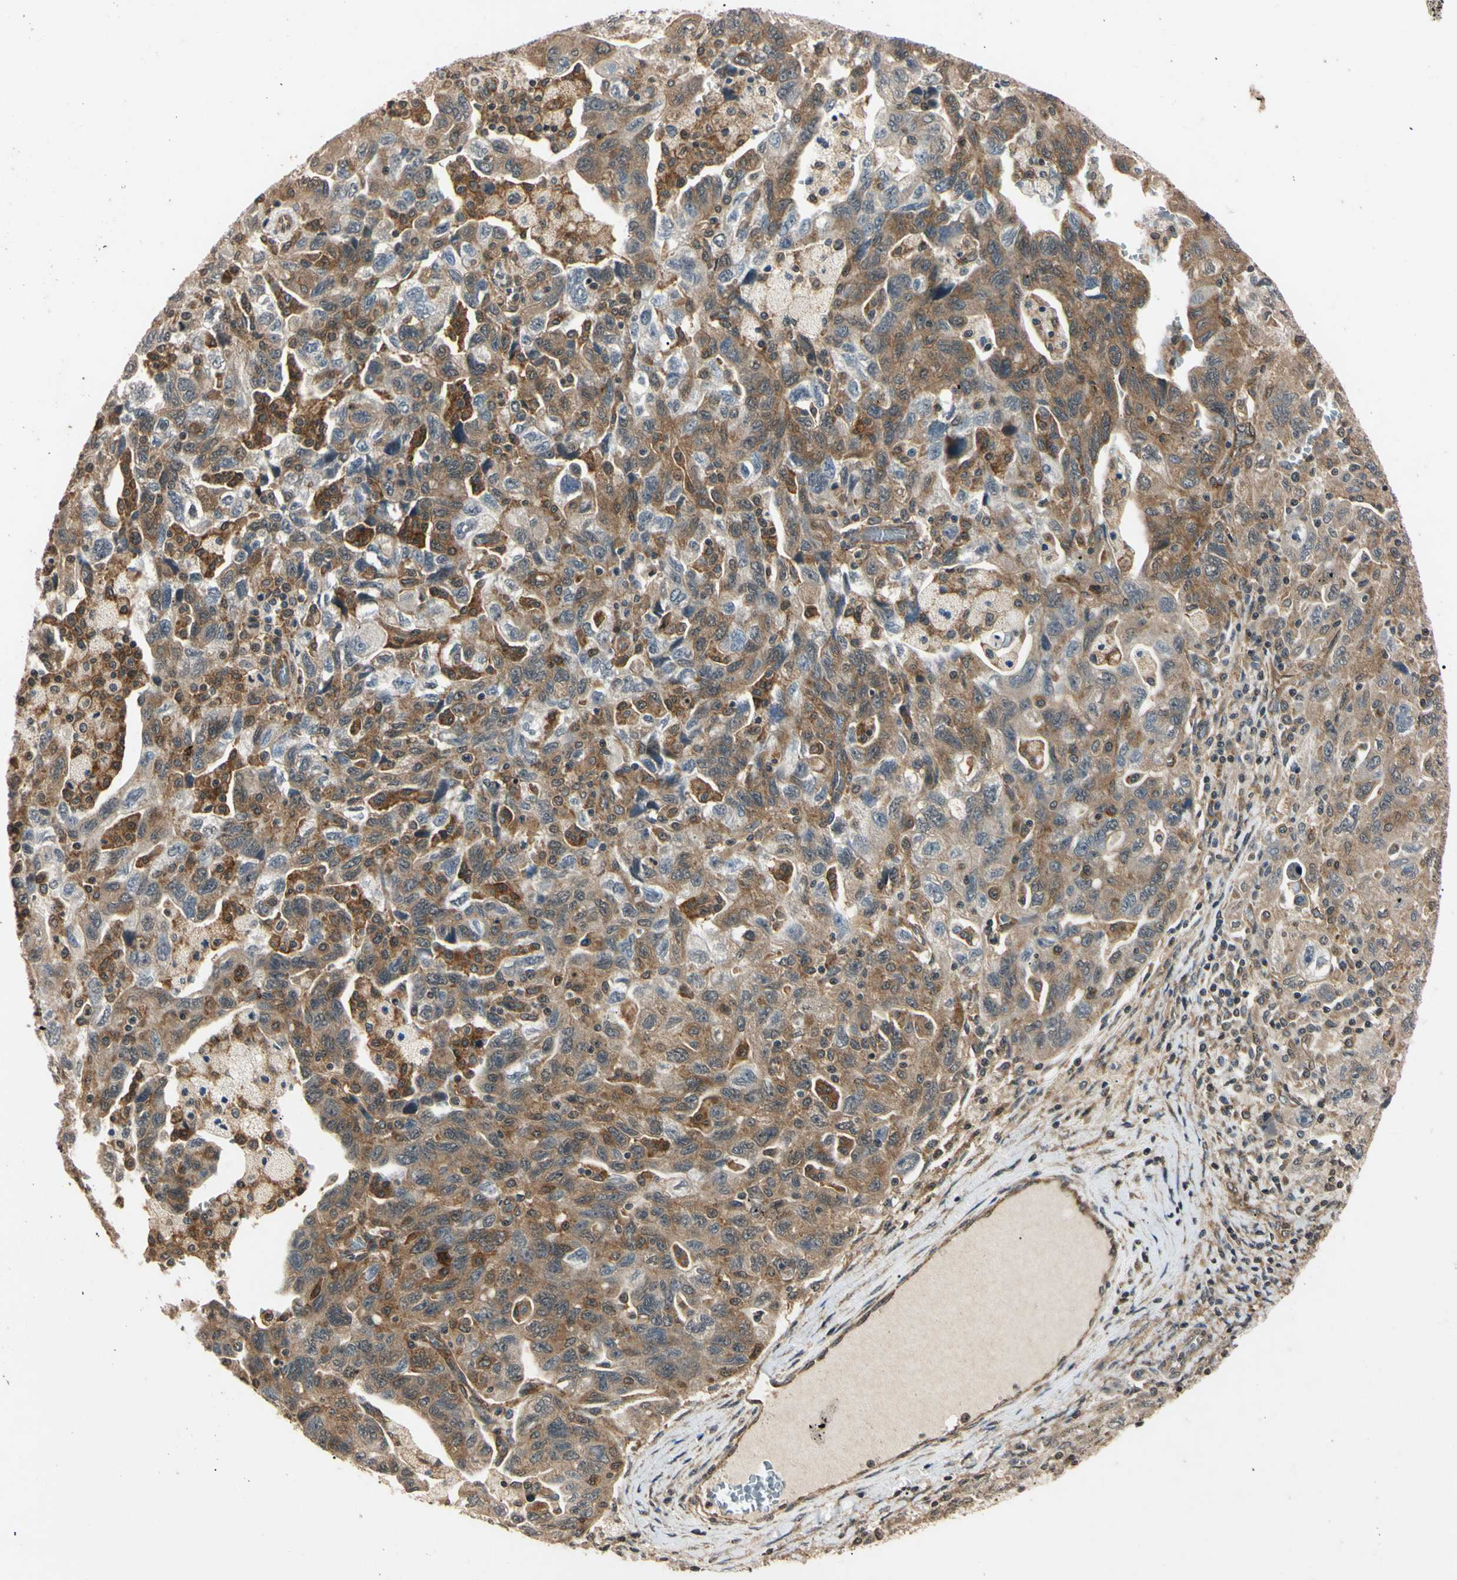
{"staining": {"intensity": "strong", "quantity": "<25%", "location": "cytoplasmic/membranous"}, "tissue": "ovarian cancer", "cell_type": "Tumor cells", "image_type": "cancer", "snomed": [{"axis": "morphology", "description": "Carcinoma, NOS"}, {"axis": "morphology", "description": "Cystadenocarcinoma, serous, NOS"}, {"axis": "topography", "description": "Ovary"}], "caption": "DAB immunohistochemical staining of human ovarian cancer (carcinoma) shows strong cytoplasmic/membranous protein positivity in about <25% of tumor cells.", "gene": "EPN1", "patient": {"sex": "female", "age": 69}}